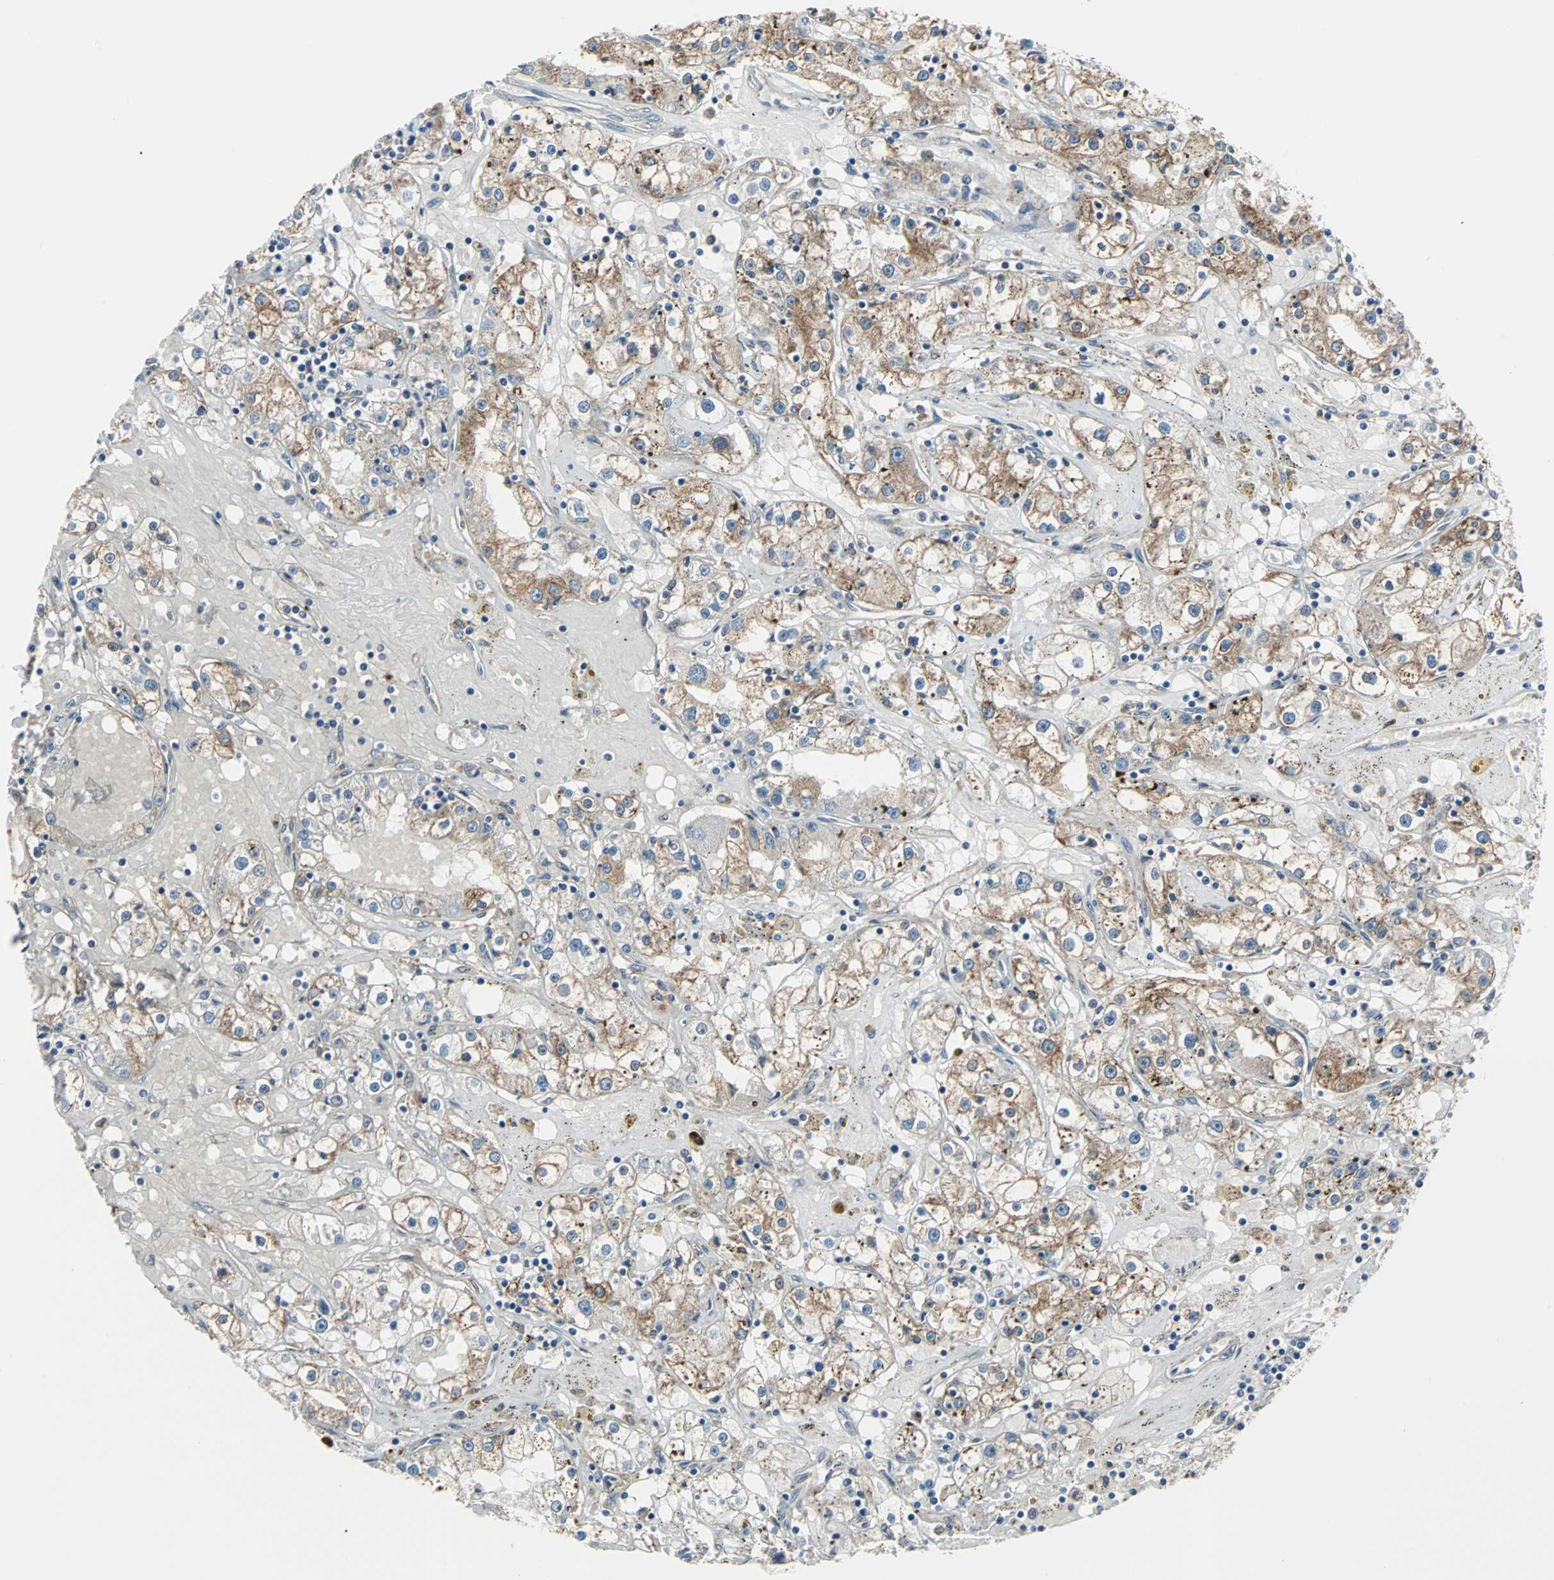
{"staining": {"intensity": "weak", "quantity": "25%-75%", "location": "cytoplasmic/membranous"}, "tissue": "renal cancer", "cell_type": "Tumor cells", "image_type": "cancer", "snomed": [{"axis": "morphology", "description": "Adenocarcinoma, NOS"}, {"axis": "topography", "description": "Kidney"}], "caption": "IHC of human renal adenocarcinoma displays low levels of weak cytoplasmic/membranous staining in about 25%-75% of tumor cells.", "gene": "PDIA4", "patient": {"sex": "male", "age": 56}}